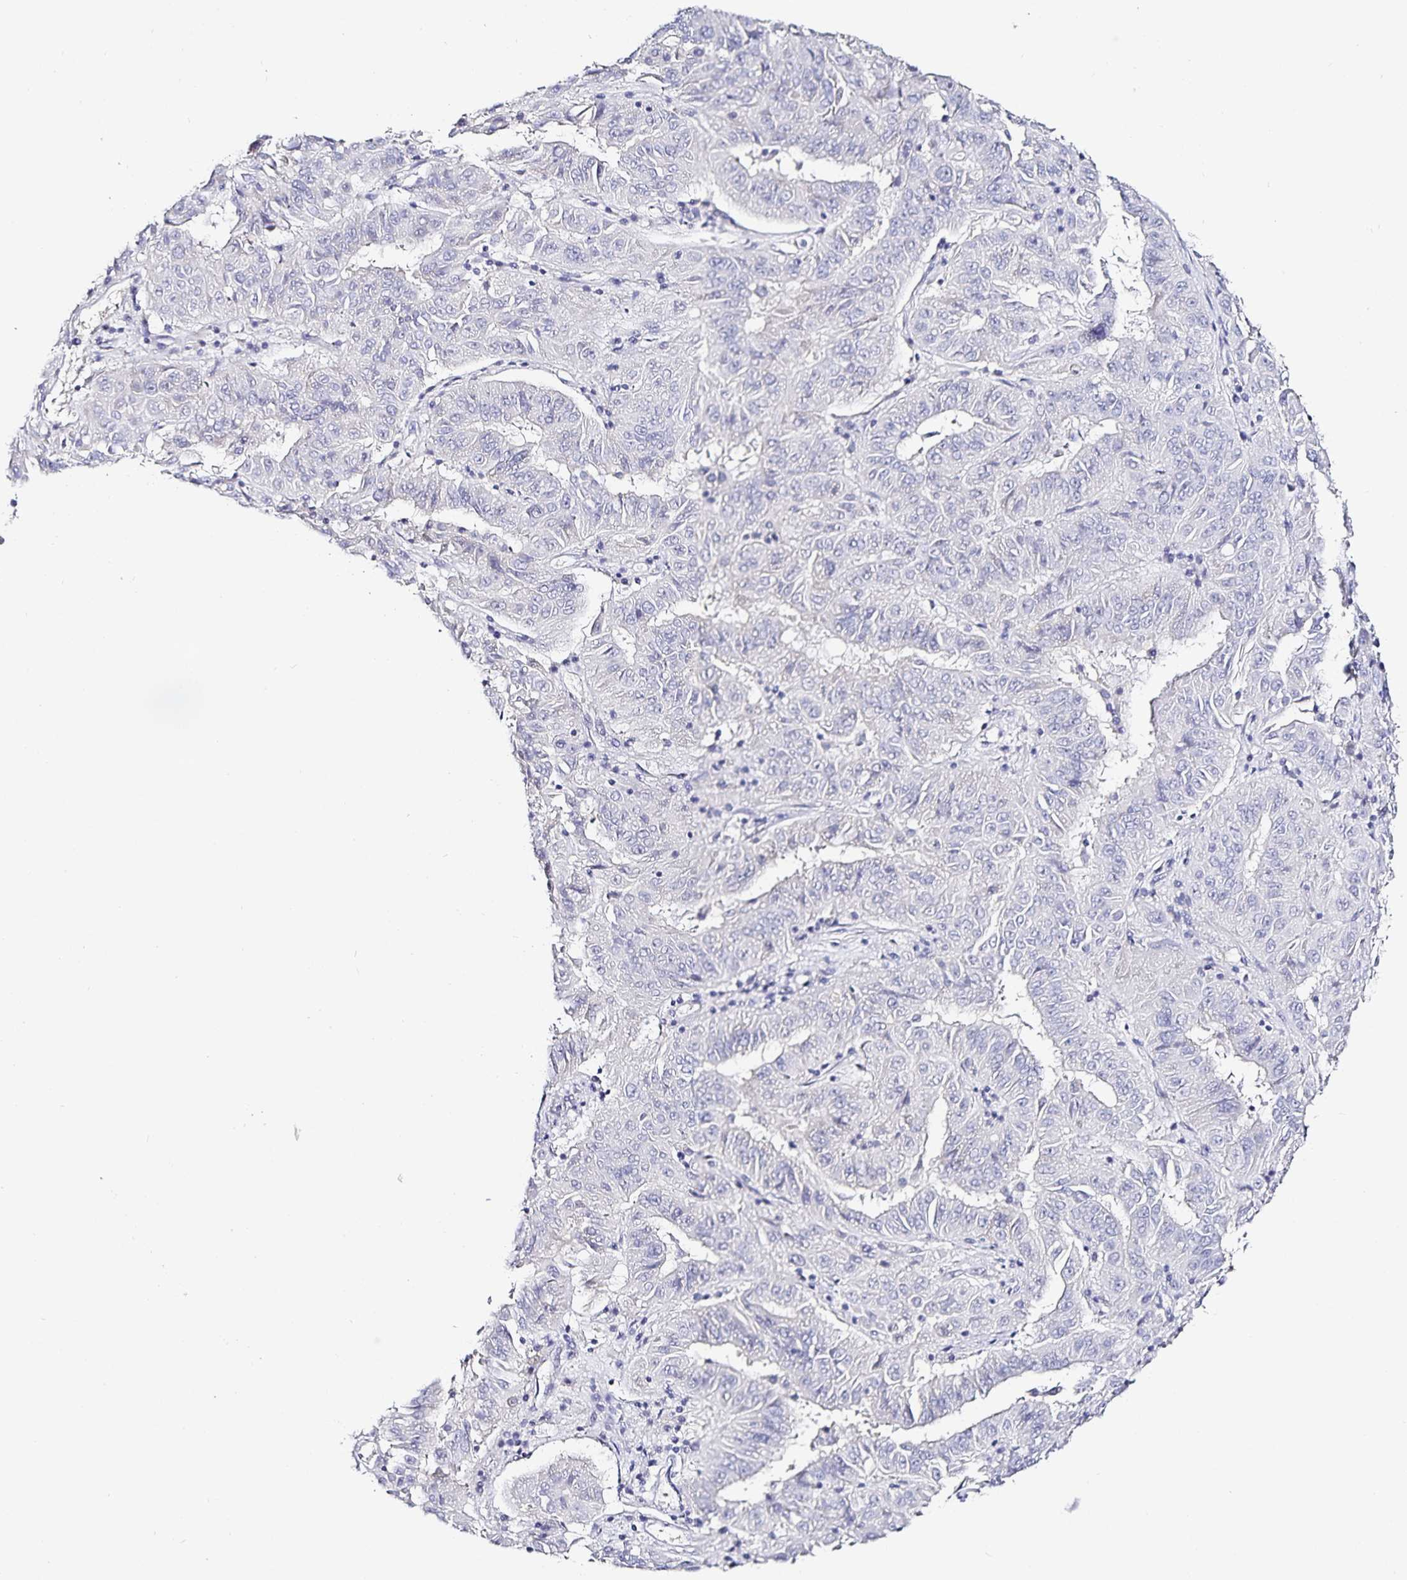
{"staining": {"intensity": "negative", "quantity": "none", "location": "none"}, "tissue": "pancreatic cancer", "cell_type": "Tumor cells", "image_type": "cancer", "snomed": [{"axis": "morphology", "description": "Adenocarcinoma, NOS"}, {"axis": "topography", "description": "Pancreas"}], "caption": "A high-resolution micrograph shows immunohistochemistry (IHC) staining of pancreatic adenocarcinoma, which demonstrates no significant staining in tumor cells.", "gene": "TTR", "patient": {"sex": "male", "age": 63}}